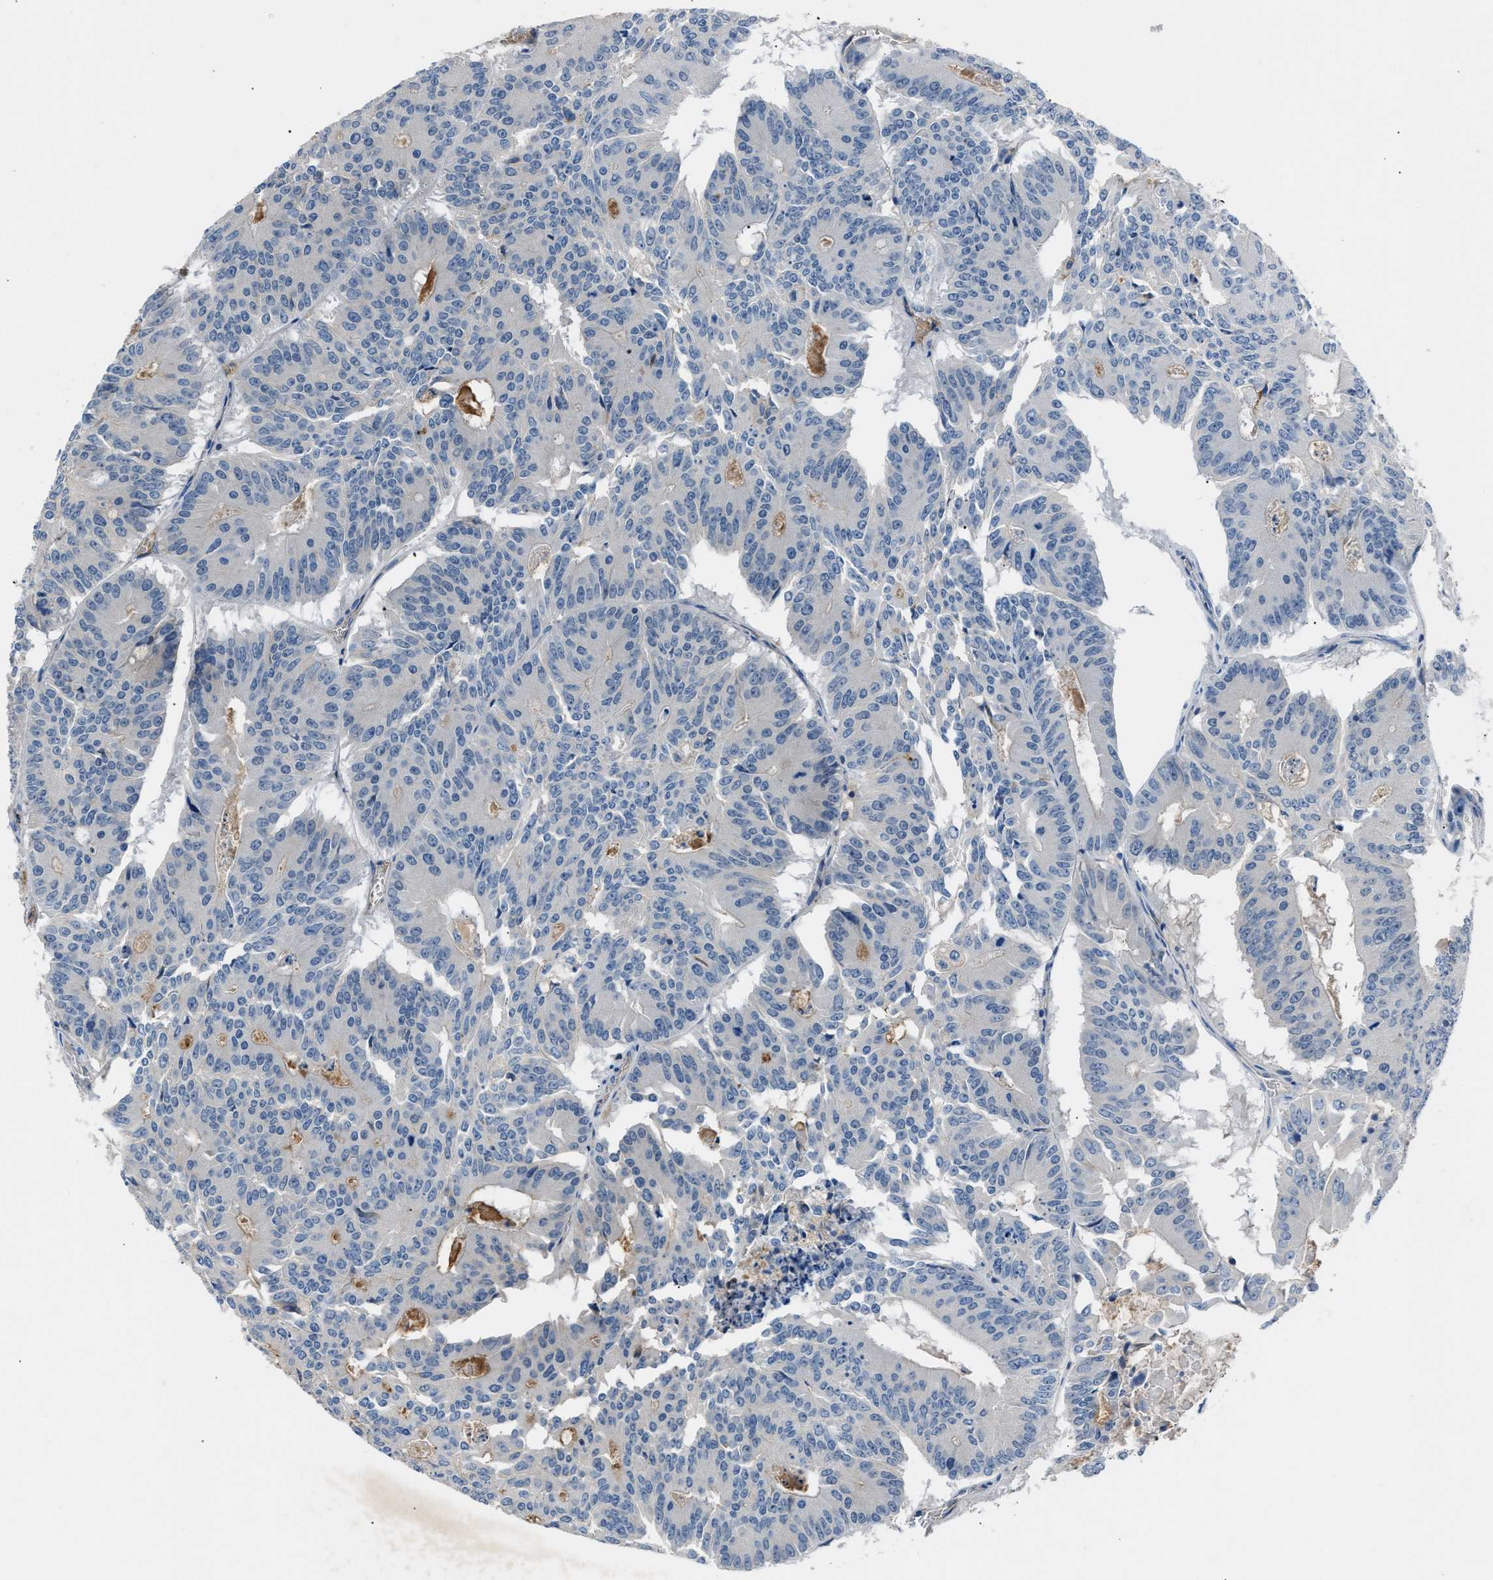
{"staining": {"intensity": "negative", "quantity": "none", "location": "none"}, "tissue": "colorectal cancer", "cell_type": "Tumor cells", "image_type": "cancer", "snomed": [{"axis": "morphology", "description": "Adenocarcinoma, NOS"}, {"axis": "topography", "description": "Colon"}], "caption": "Tumor cells are negative for protein expression in human colorectal adenocarcinoma. Brightfield microscopy of immunohistochemistry stained with DAB (brown) and hematoxylin (blue), captured at high magnification.", "gene": "DNAAF5", "patient": {"sex": "male", "age": 87}}